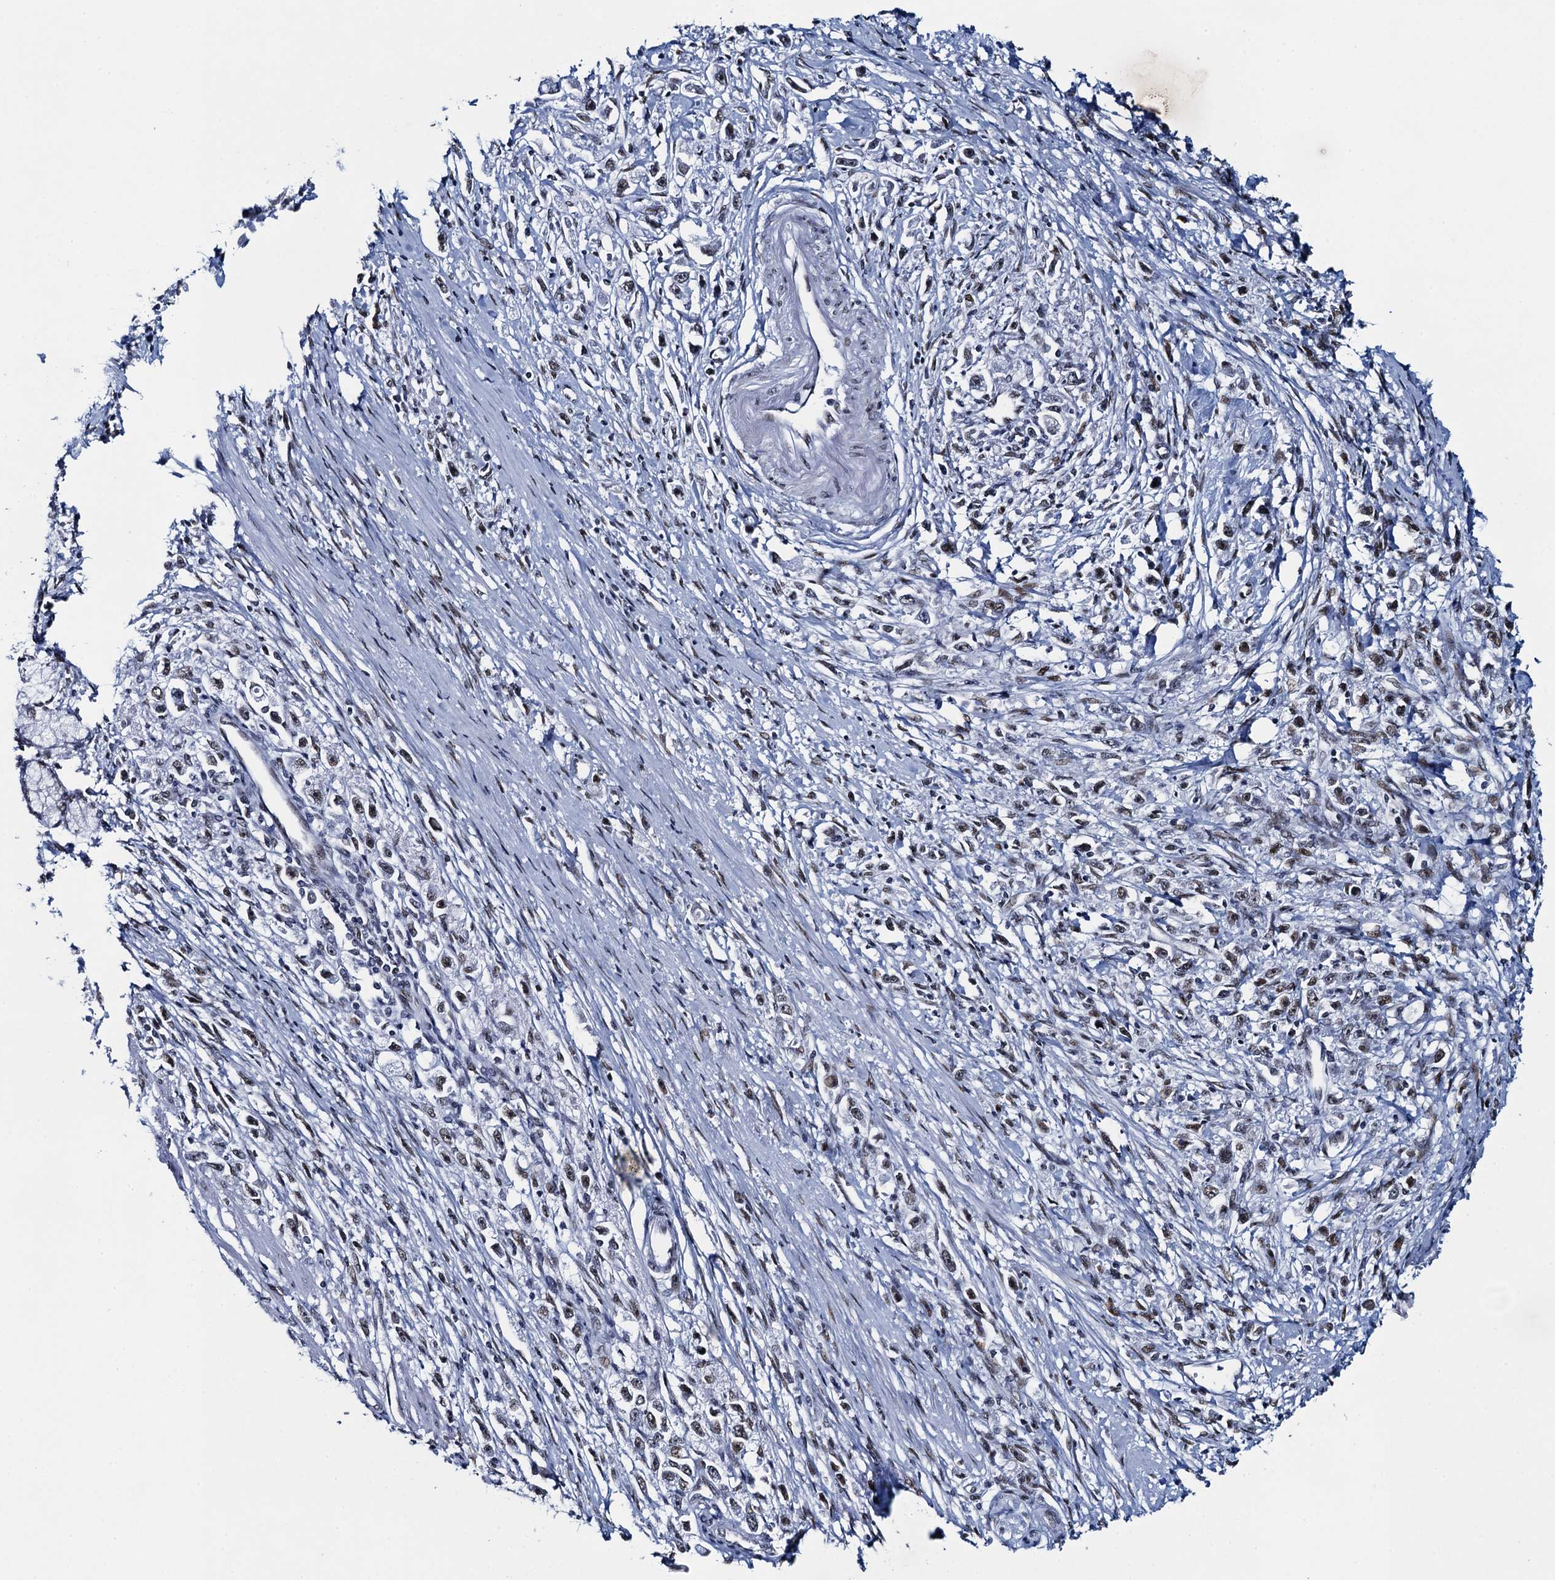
{"staining": {"intensity": "weak", "quantity": ">75%", "location": "nuclear"}, "tissue": "stomach cancer", "cell_type": "Tumor cells", "image_type": "cancer", "snomed": [{"axis": "morphology", "description": "Adenocarcinoma, NOS"}, {"axis": "topography", "description": "Stomach"}], "caption": "Immunohistochemistry photomicrograph of neoplastic tissue: human stomach cancer stained using IHC displays low levels of weak protein expression localized specifically in the nuclear of tumor cells, appearing as a nuclear brown color.", "gene": "HNRNPUL2", "patient": {"sex": "female", "age": 59}}